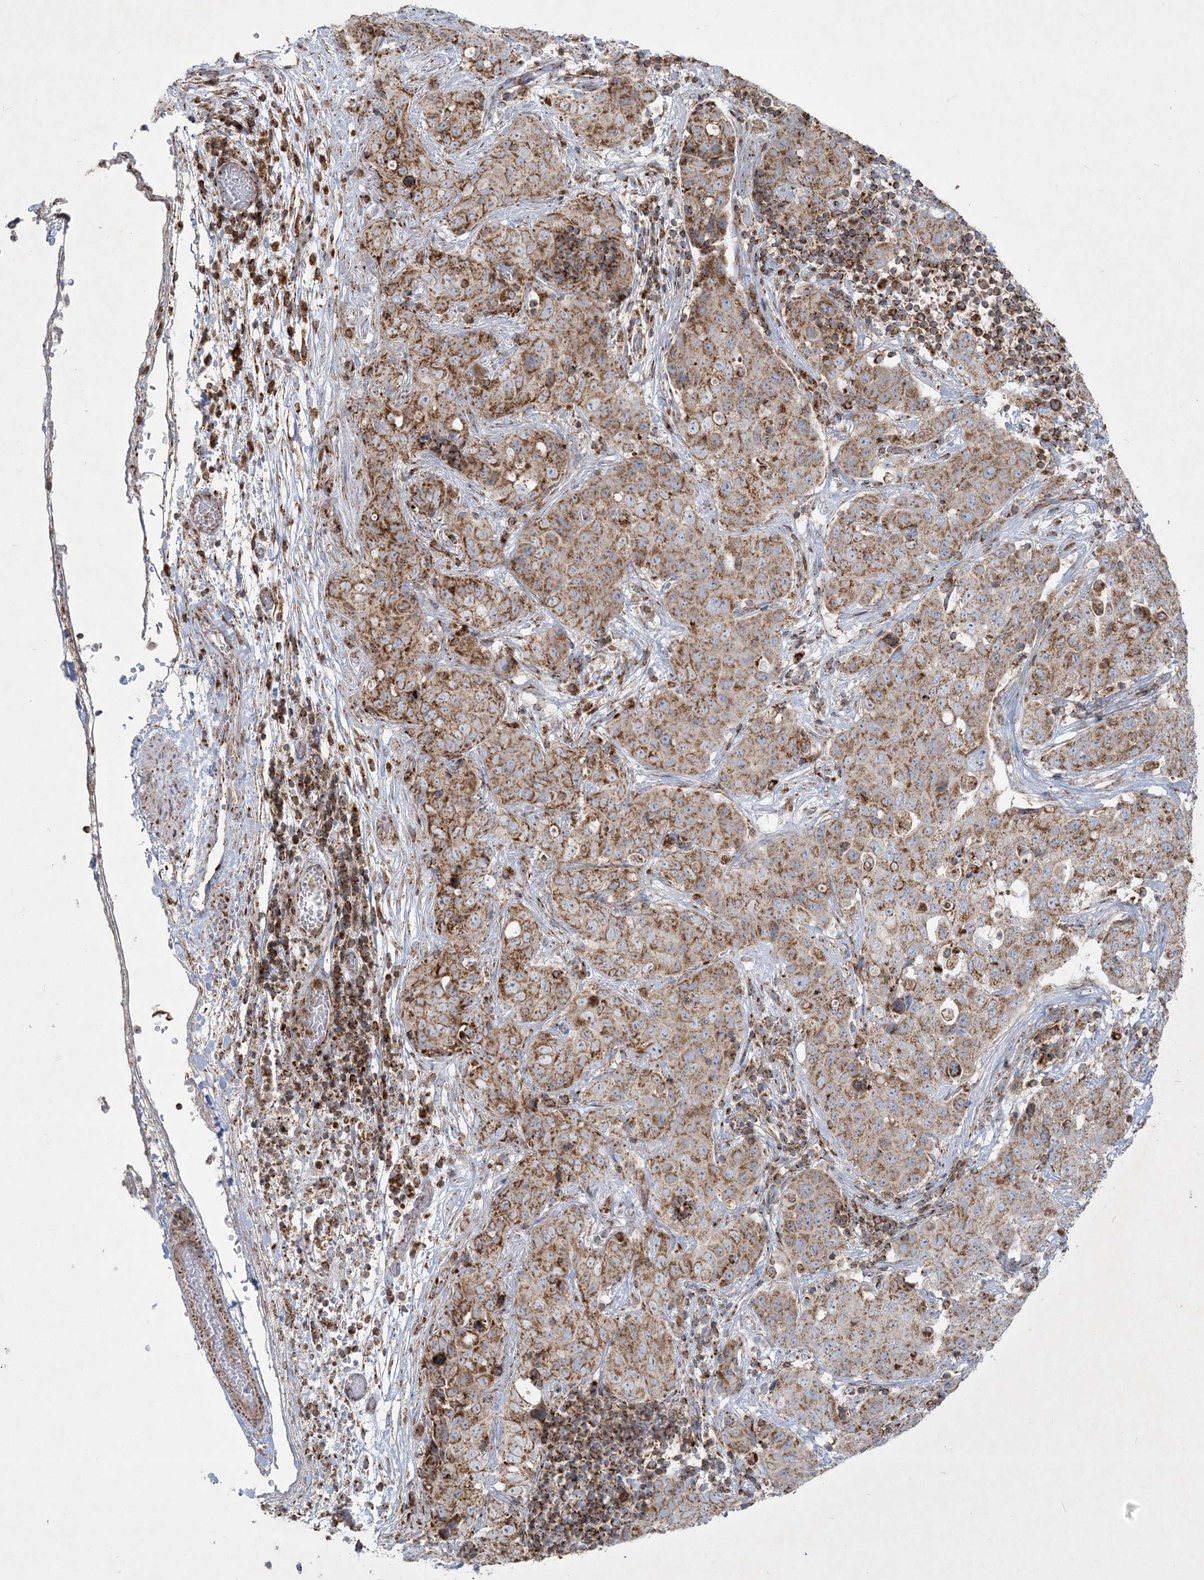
{"staining": {"intensity": "moderate", "quantity": ">75%", "location": "cytoplasmic/membranous"}, "tissue": "stomach cancer", "cell_type": "Tumor cells", "image_type": "cancer", "snomed": [{"axis": "morphology", "description": "Normal tissue, NOS"}, {"axis": "morphology", "description": "Adenocarcinoma, NOS"}, {"axis": "topography", "description": "Lymph node"}, {"axis": "topography", "description": "Stomach"}], "caption": "Immunohistochemistry (DAB (3,3'-diaminobenzidine)) staining of stomach cancer (adenocarcinoma) reveals moderate cytoplasmic/membranous protein expression in approximately >75% of tumor cells. Nuclei are stained in blue.", "gene": "BEND4", "patient": {"sex": "male", "age": 48}}